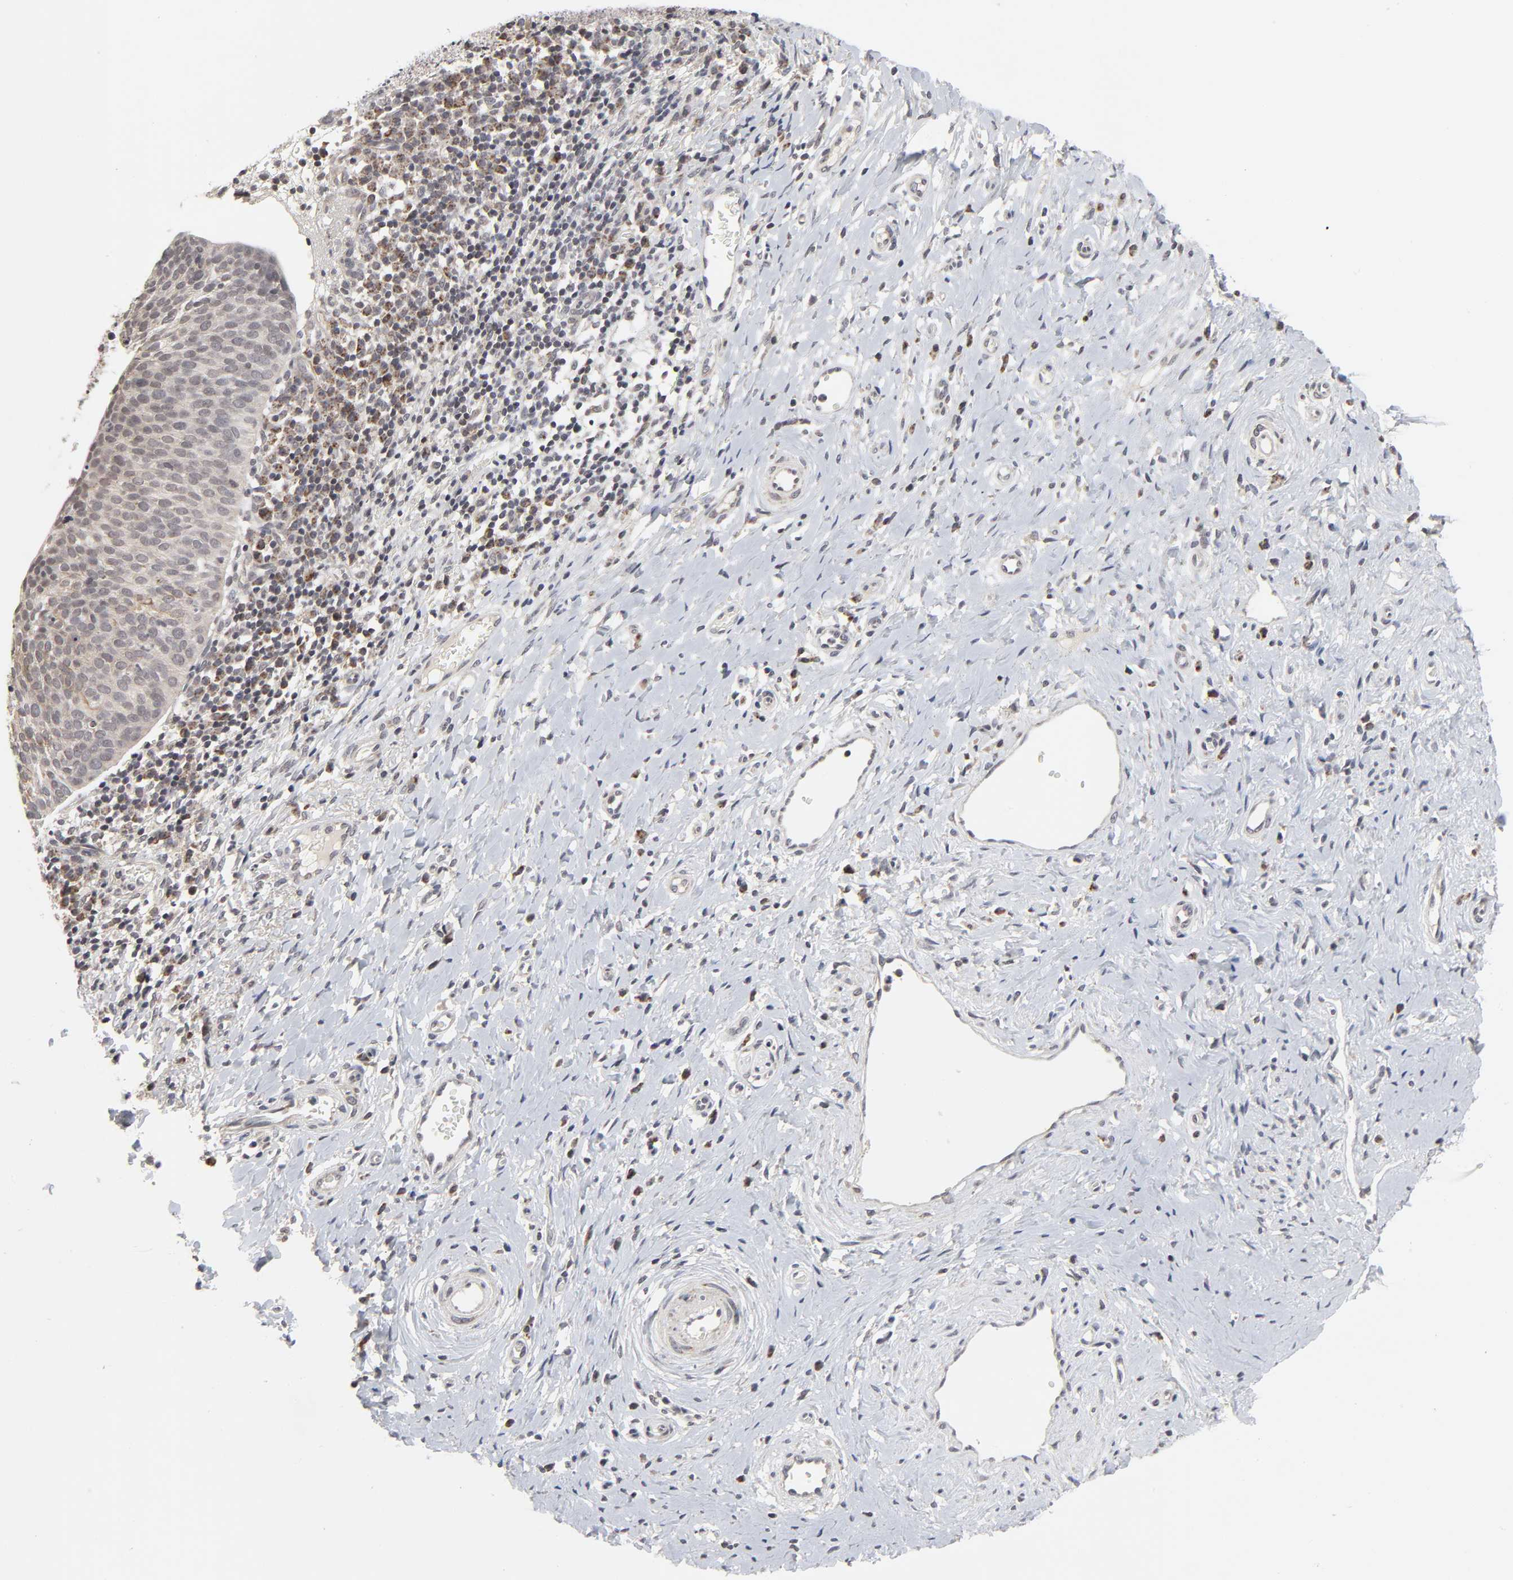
{"staining": {"intensity": "weak", "quantity": "<25%", "location": "cytoplasmic/membranous"}, "tissue": "cervical cancer", "cell_type": "Tumor cells", "image_type": "cancer", "snomed": [{"axis": "morphology", "description": "Normal tissue, NOS"}, {"axis": "morphology", "description": "Squamous cell carcinoma, NOS"}, {"axis": "topography", "description": "Cervix"}], "caption": "Cervical cancer (squamous cell carcinoma) was stained to show a protein in brown. There is no significant staining in tumor cells.", "gene": "AUH", "patient": {"sex": "female", "age": 39}}